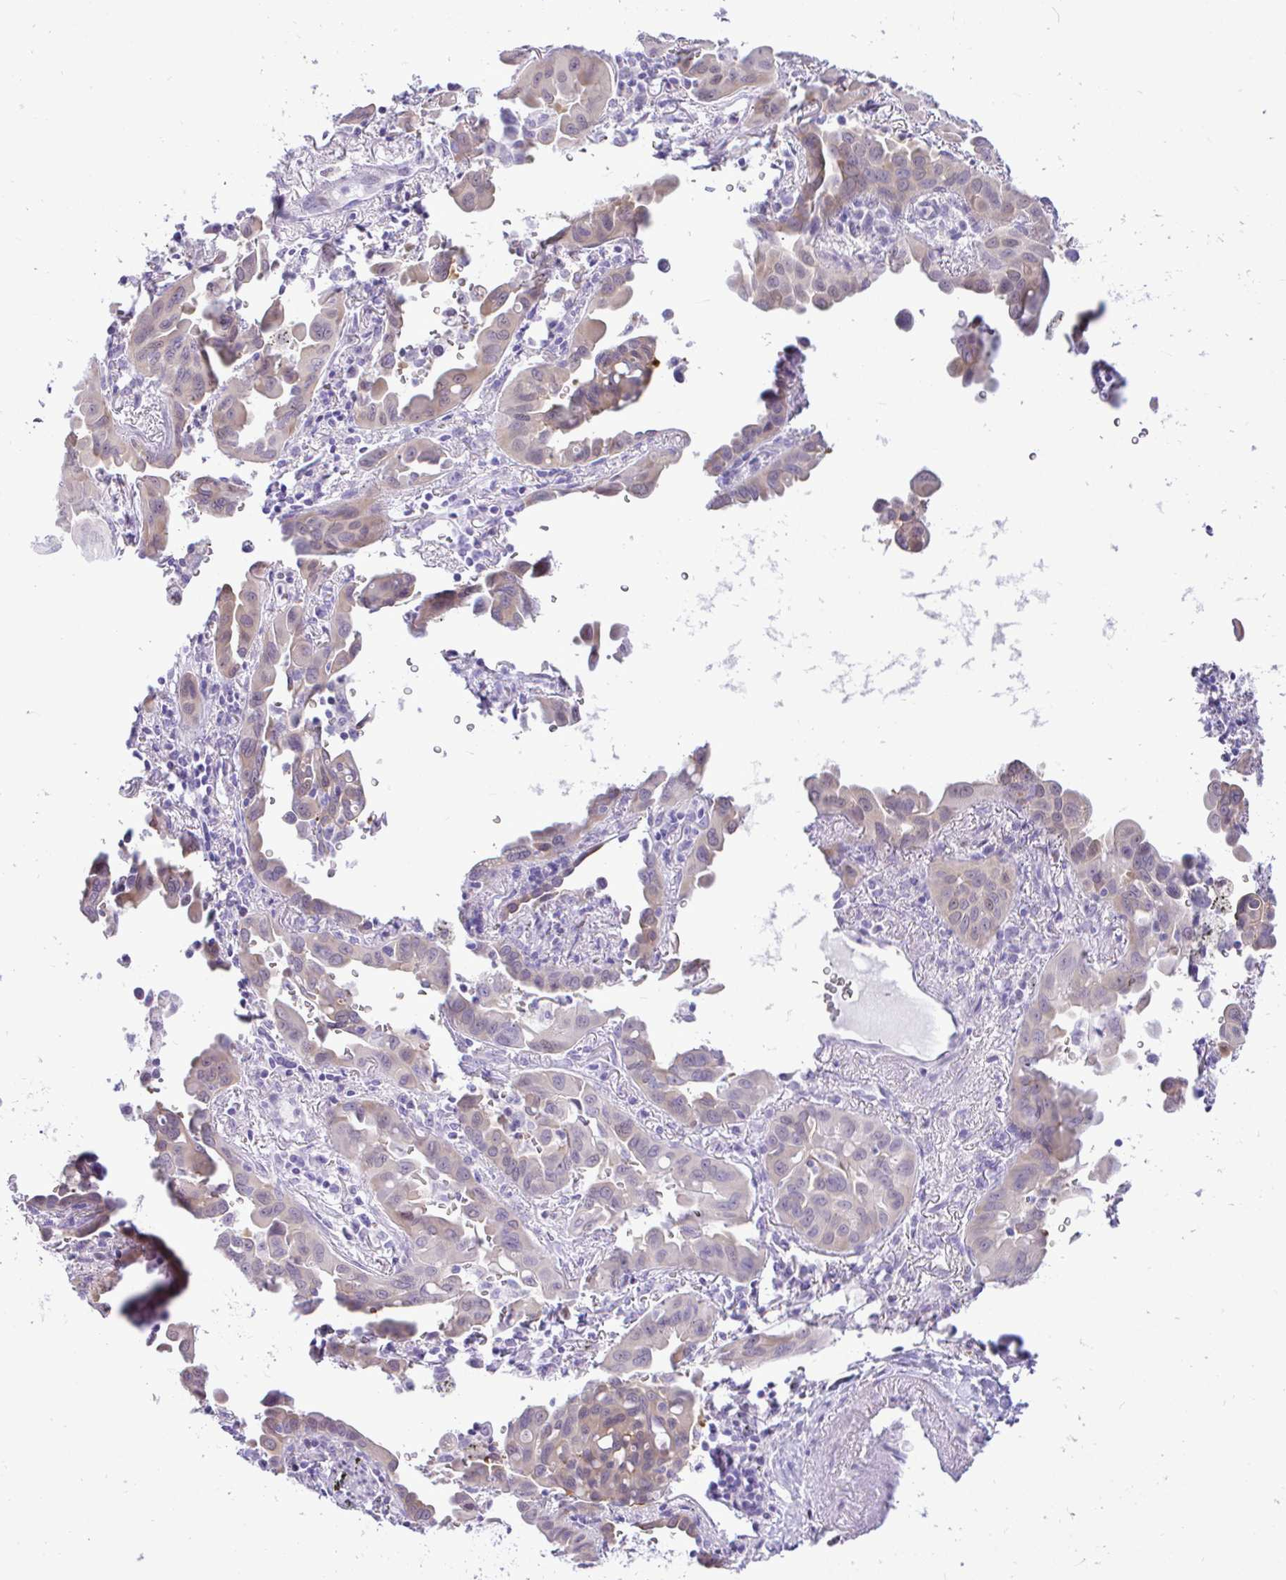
{"staining": {"intensity": "moderate", "quantity": "25%-75%", "location": "cytoplasmic/membranous"}, "tissue": "lung cancer", "cell_type": "Tumor cells", "image_type": "cancer", "snomed": [{"axis": "morphology", "description": "Adenocarcinoma, NOS"}, {"axis": "topography", "description": "Lung"}], "caption": "Lung adenocarcinoma tissue reveals moderate cytoplasmic/membranous staining in about 25%-75% of tumor cells", "gene": "ZNF485", "patient": {"sex": "male", "age": 68}}